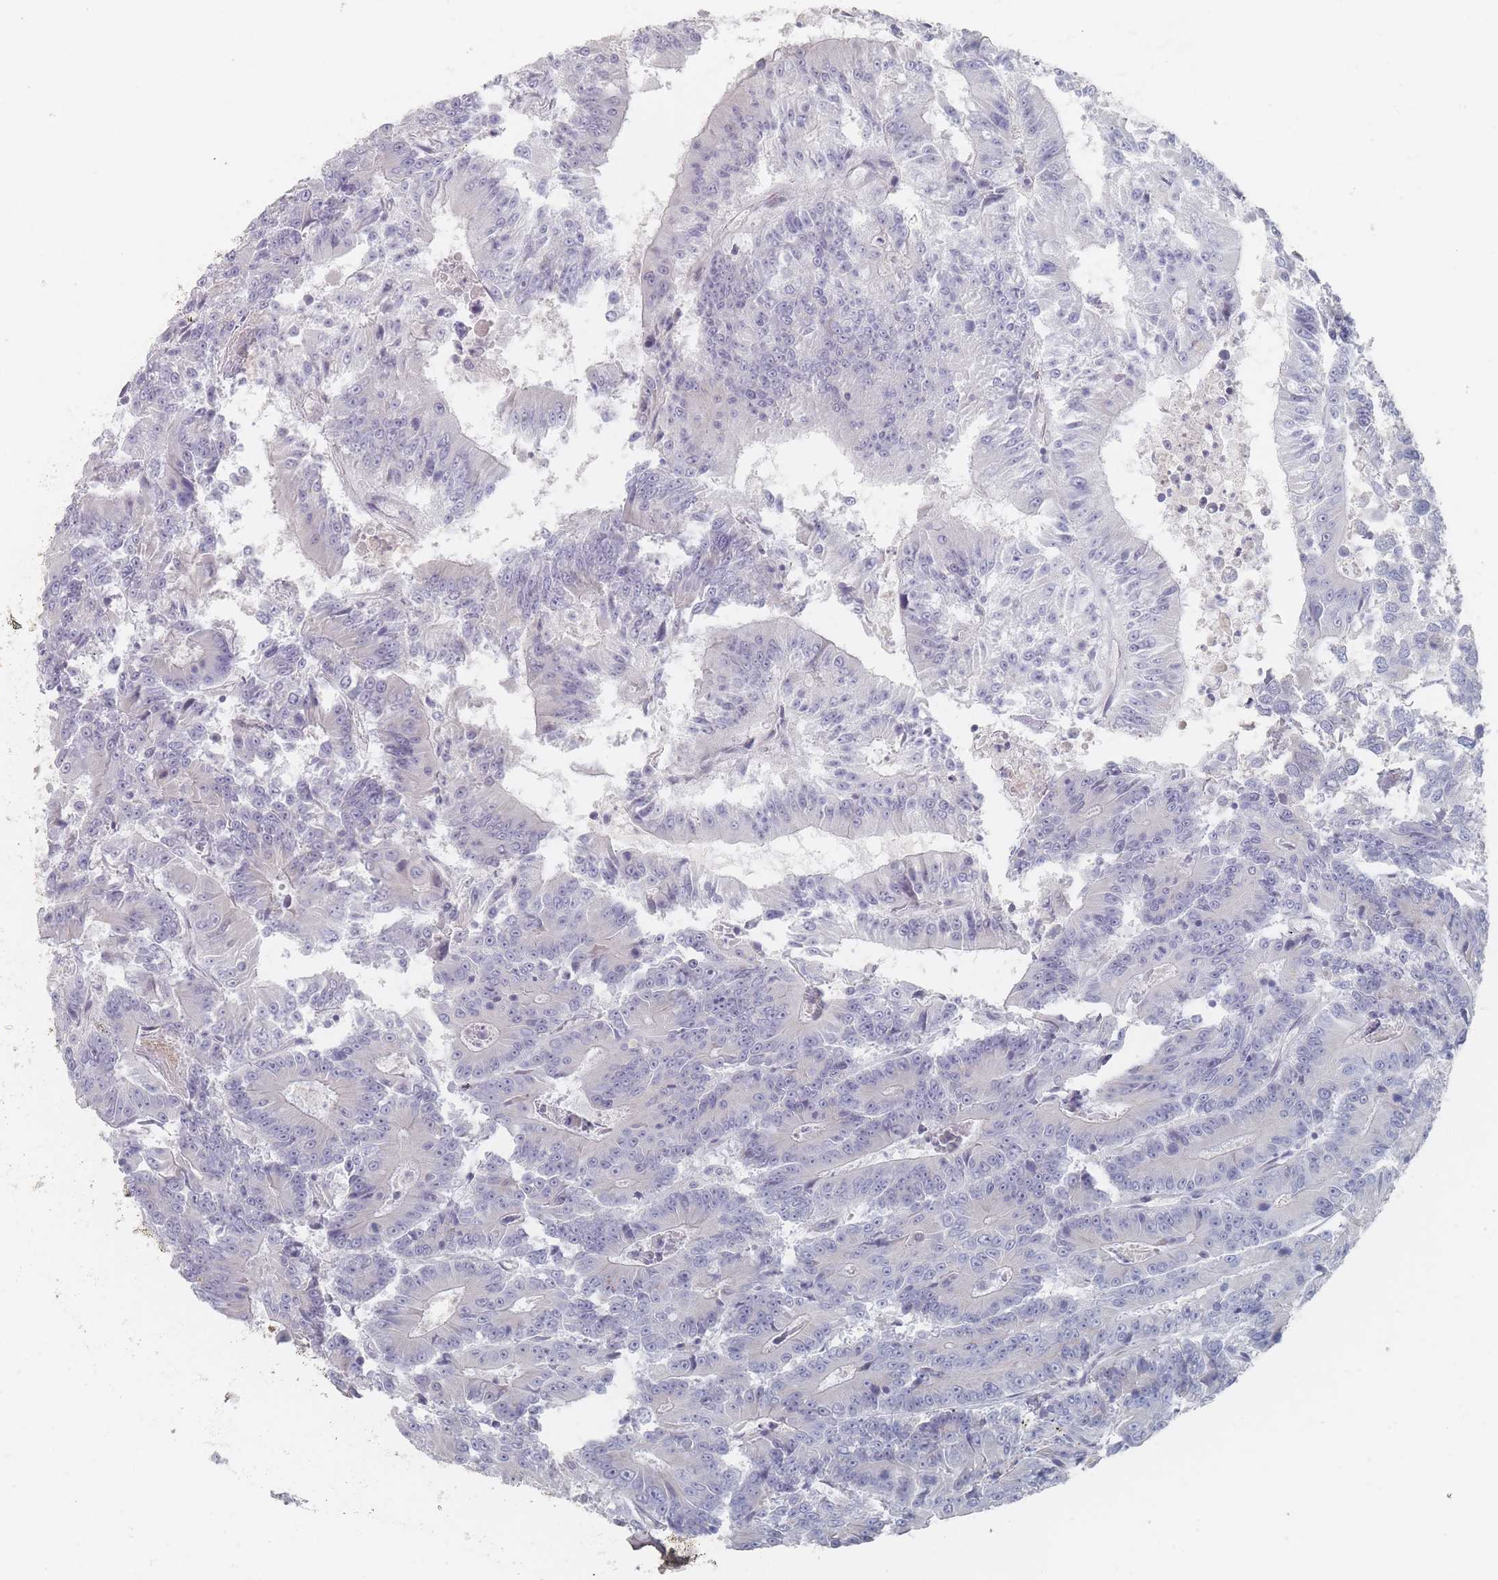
{"staining": {"intensity": "negative", "quantity": "none", "location": "none"}, "tissue": "colorectal cancer", "cell_type": "Tumor cells", "image_type": "cancer", "snomed": [{"axis": "morphology", "description": "Adenocarcinoma, NOS"}, {"axis": "topography", "description": "Colon"}], "caption": "IHC of human colorectal adenocarcinoma shows no expression in tumor cells.", "gene": "CD37", "patient": {"sex": "male", "age": 83}}